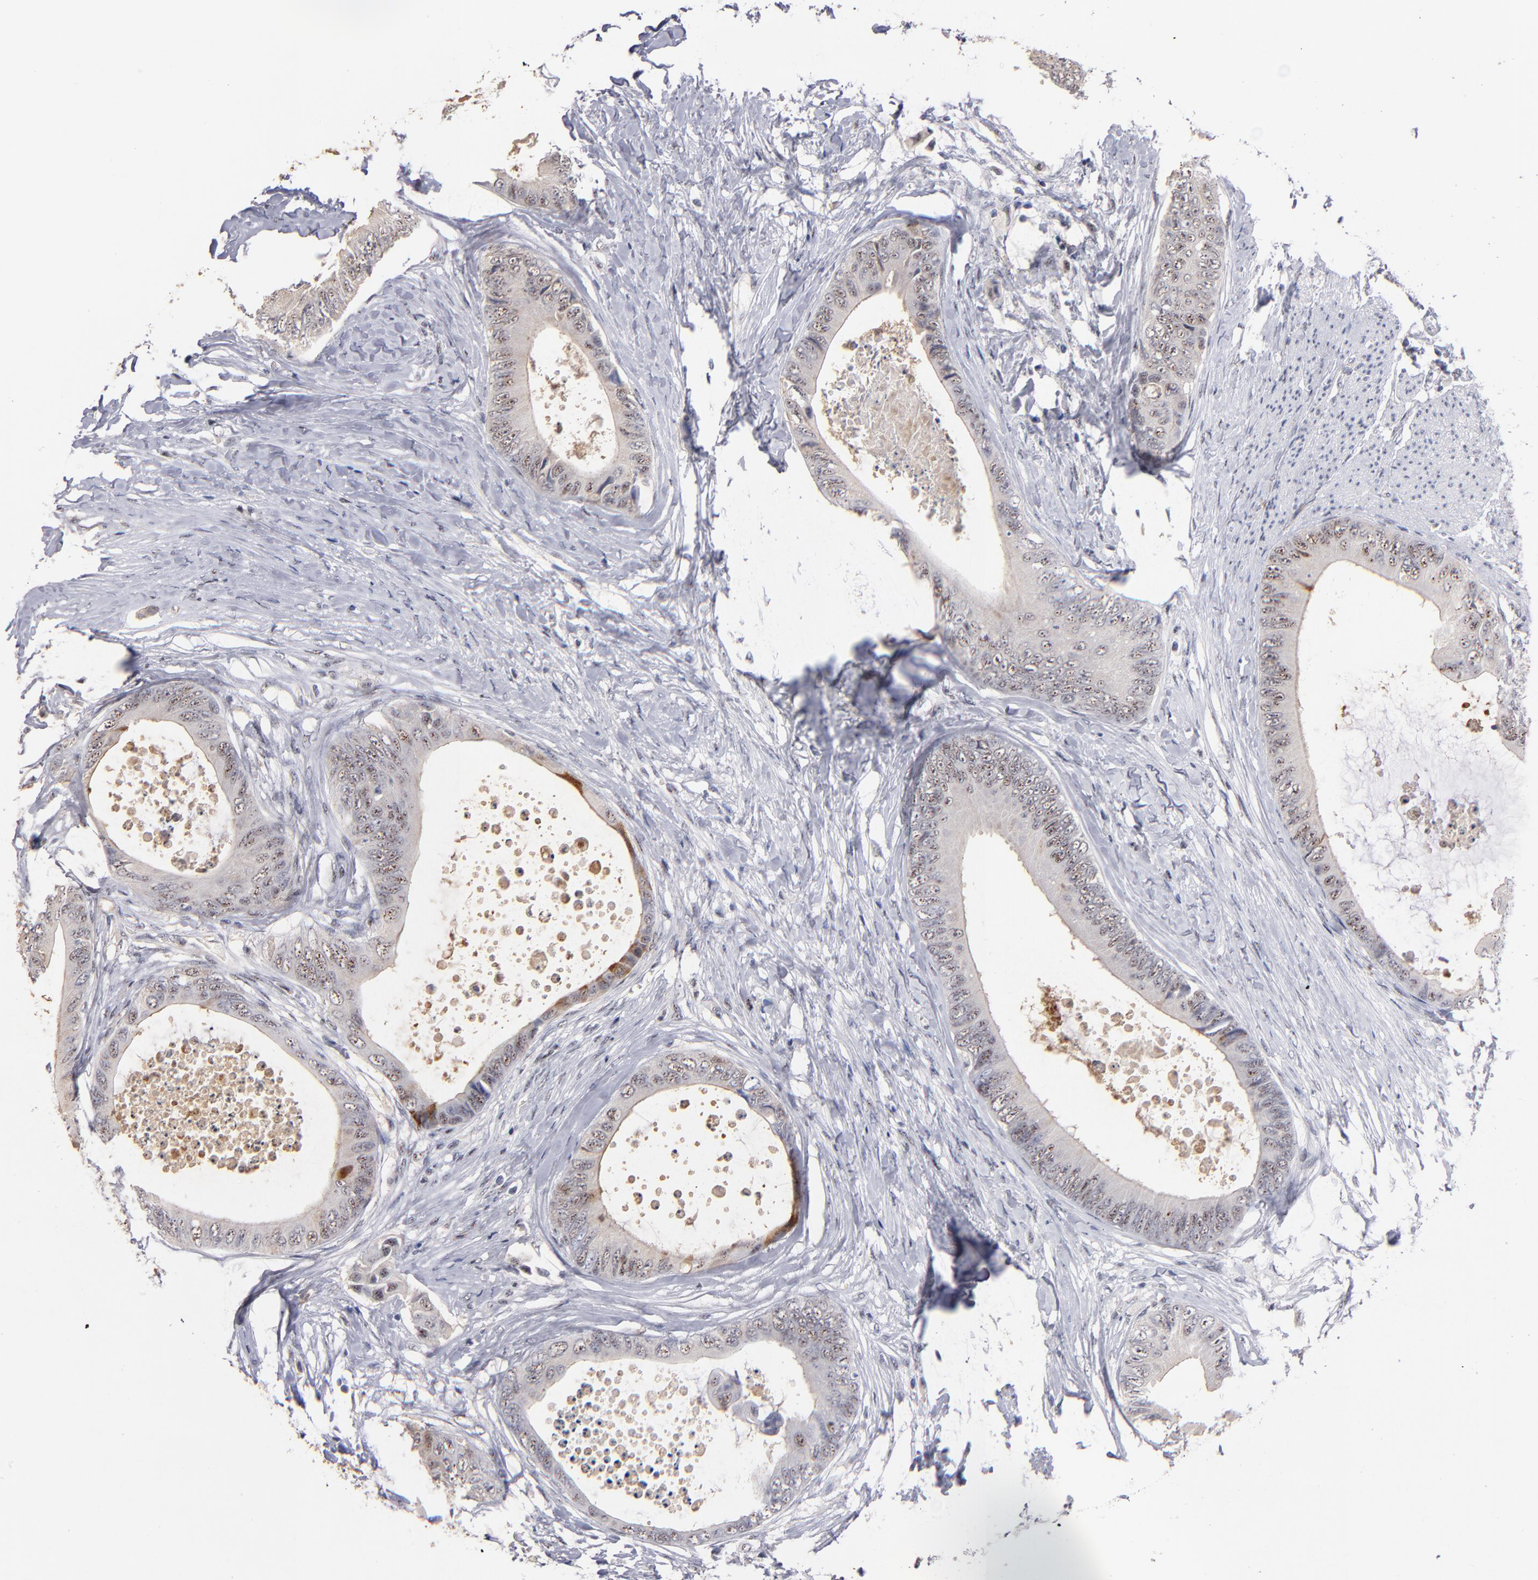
{"staining": {"intensity": "weak", "quantity": "25%-75%", "location": "nuclear"}, "tissue": "colorectal cancer", "cell_type": "Tumor cells", "image_type": "cancer", "snomed": [{"axis": "morphology", "description": "Normal tissue, NOS"}, {"axis": "morphology", "description": "Adenocarcinoma, NOS"}, {"axis": "topography", "description": "Rectum"}, {"axis": "topography", "description": "Peripheral nerve tissue"}], "caption": "There is low levels of weak nuclear staining in tumor cells of adenocarcinoma (colorectal), as demonstrated by immunohistochemical staining (brown color).", "gene": "RAF1", "patient": {"sex": "female", "age": 77}}